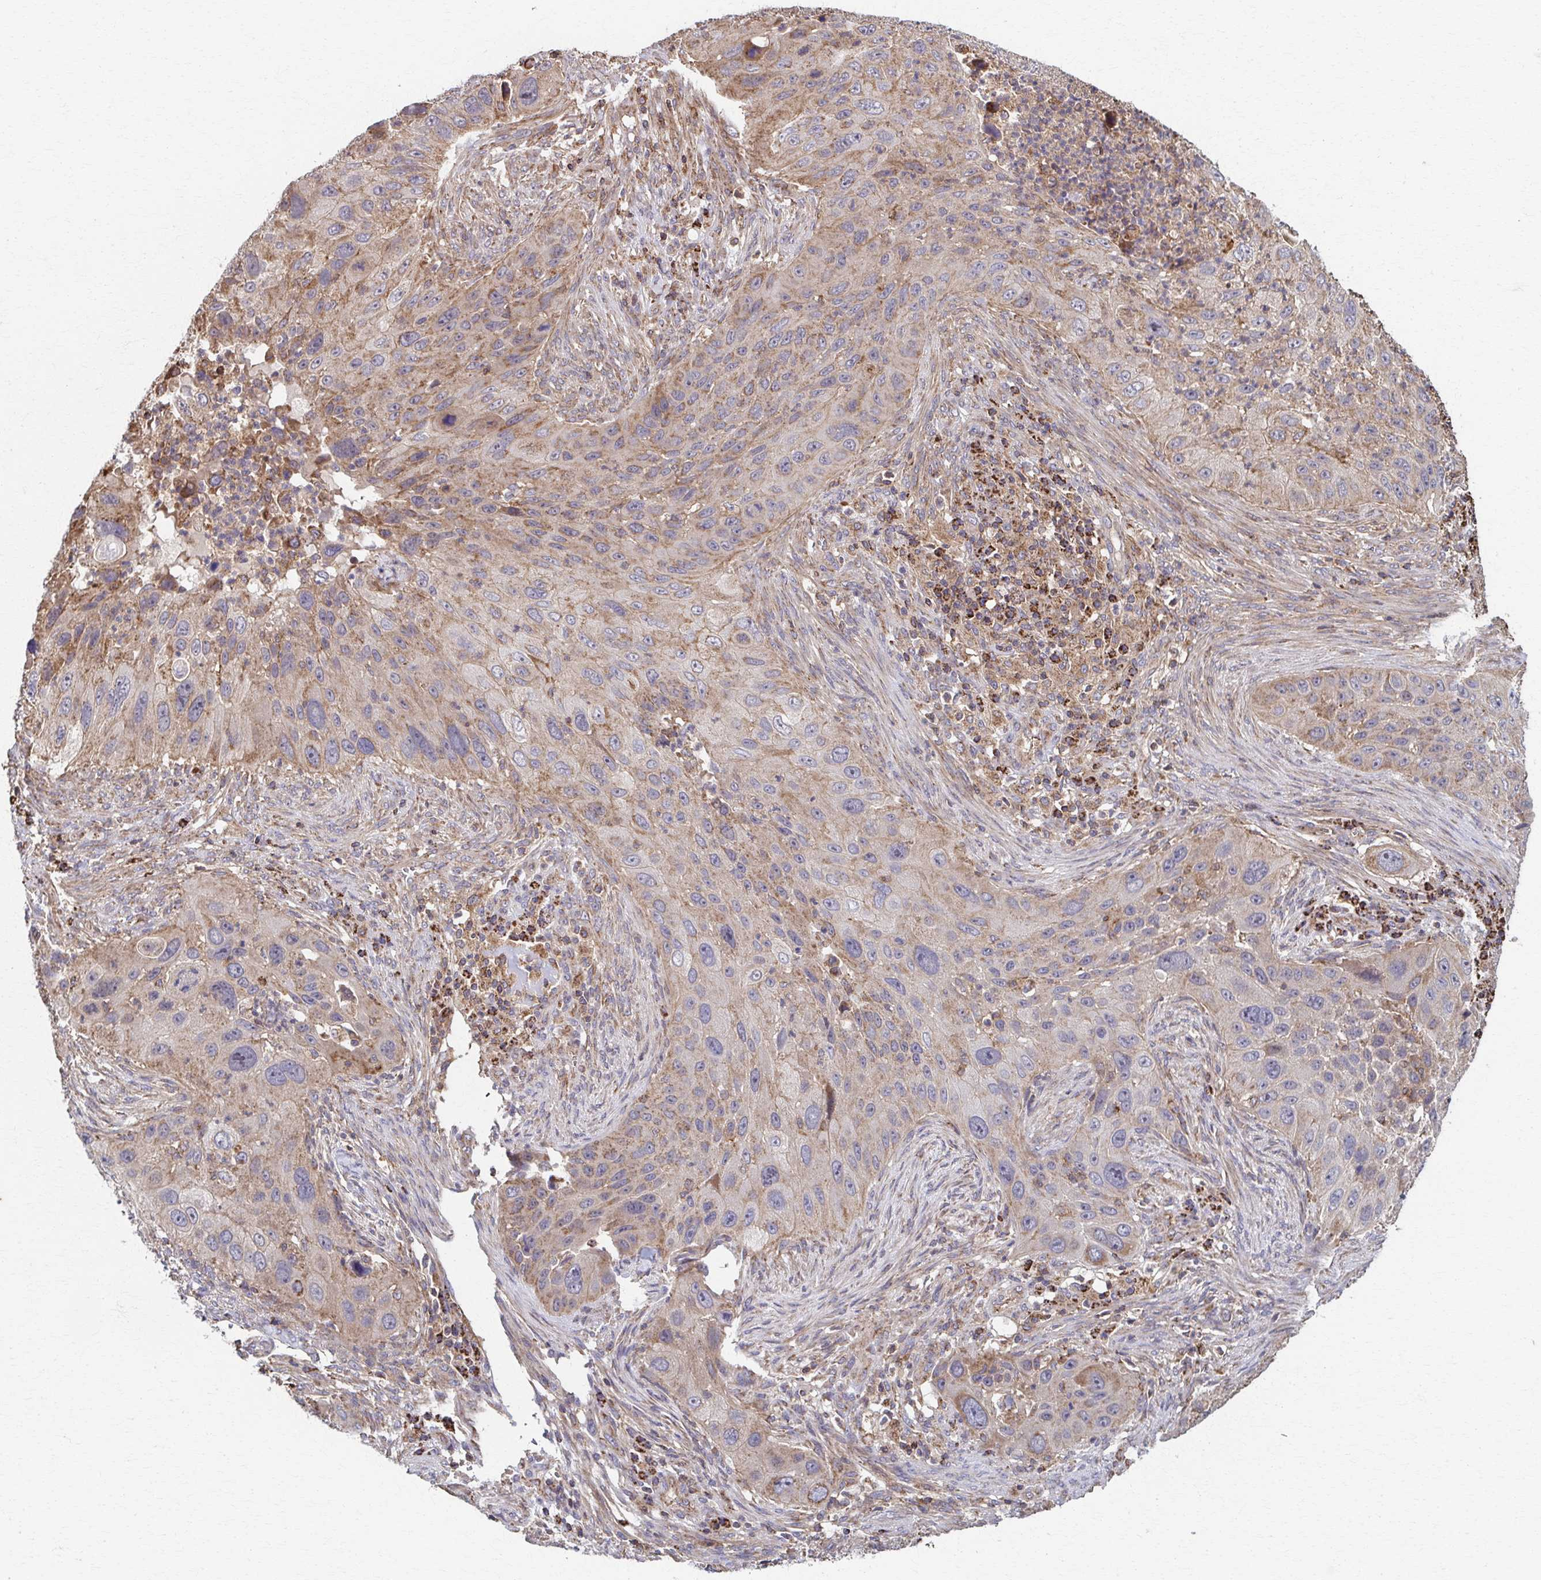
{"staining": {"intensity": "moderate", "quantity": "25%-75%", "location": "cytoplasmic/membranous"}, "tissue": "lung cancer", "cell_type": "Tumor cells", "image_type": "cancer", "snomed": [{"axis": "morphology", "description": "Squamous cell carcinoma, NOS"}, {"axis": "topography", "description": "Lung"}], "caption": "Moderate cytoplasmic/membranous staining is identified in approximately 25%-75% of tumor cells in lung squamous cell carcinoma.", "gene": "KLHL34", "patient": {"sex": "male", "age": 63}}